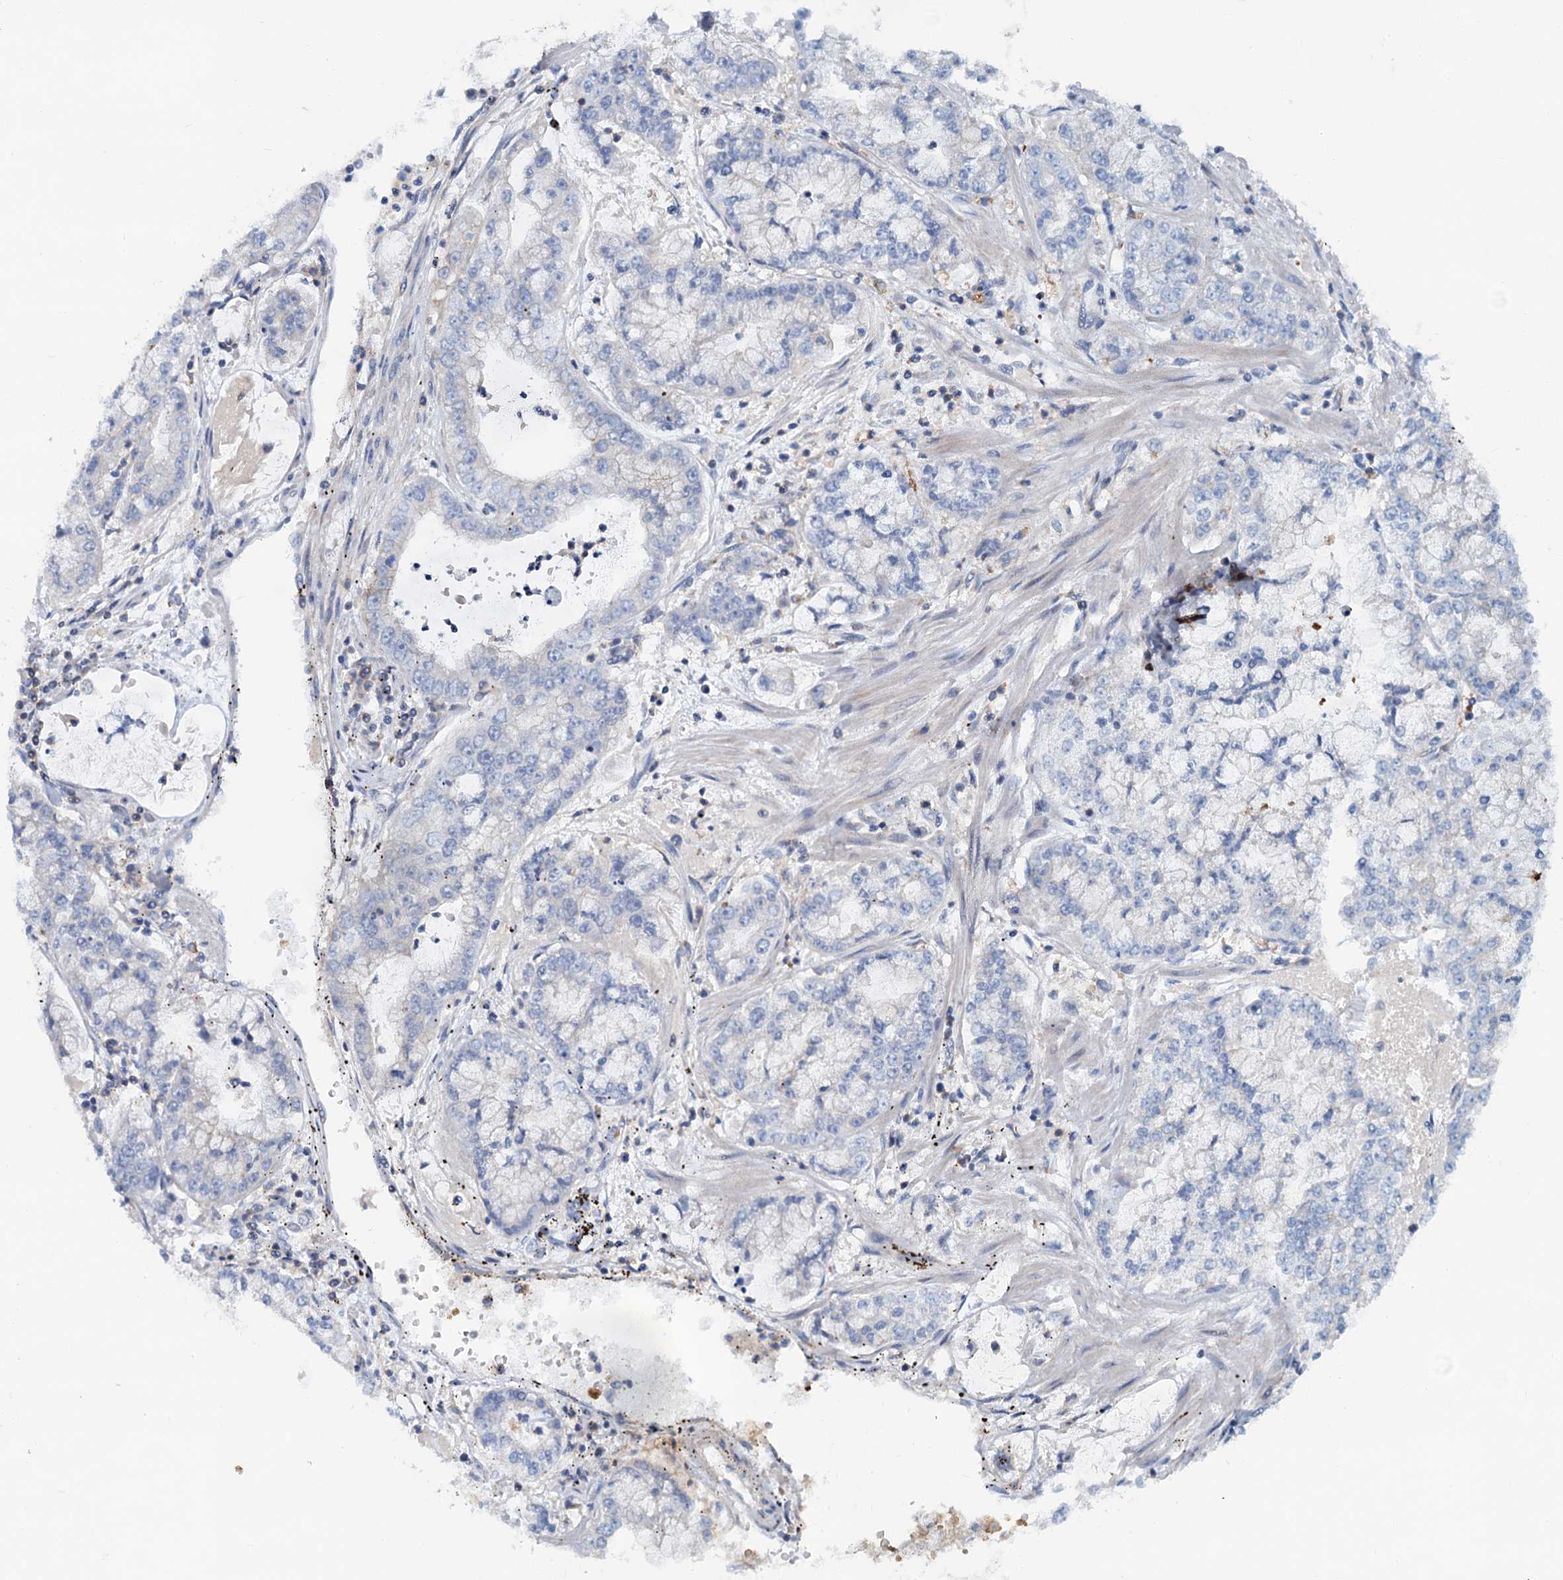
{"staining": {"intensity": "negative", "quantity": "none", "location": "none"}, "tissue": "stomach cancer", "cell_type": "Tumor cells", "image_type": "cancer", "snomed": [{"axis": "morphology", "description": "Adenocarcinoma, NOS"}, {"axis": "topography", "description": "Stomach"}], "caption": "Immunohistochemical staining of human stomach cancer shows no significant positivity in tumor cells. (Brightfield microscopy of DAB IHC at high magnification).", "gene": "LRCH4", "patient": {"sex": "male", "age": 76}}